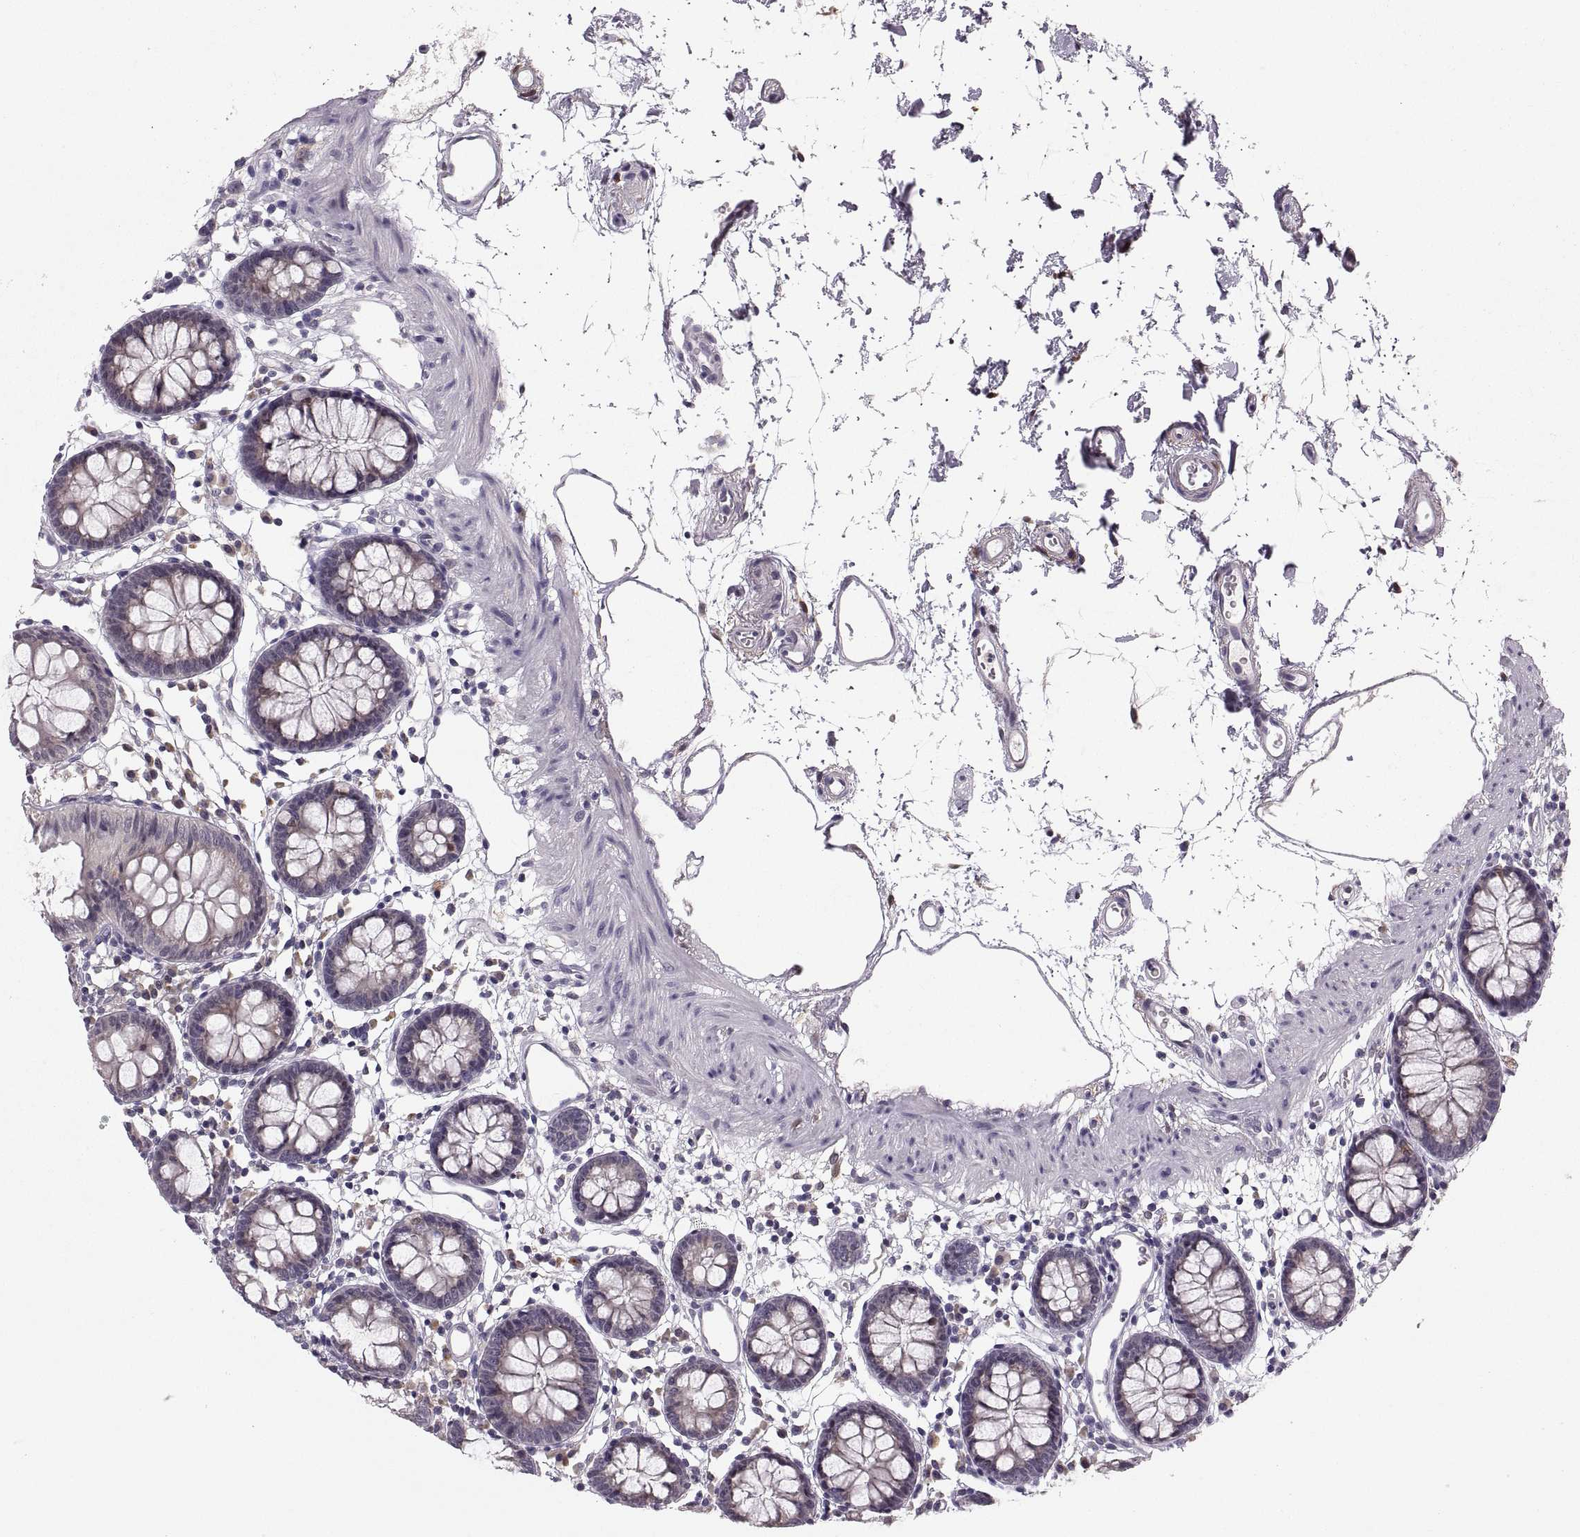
{"staining": {"intensity": "negative", "quantity": "none", "location": "none"}, "tissue": "colon", "cell_type": "Endothelial cells", "image_type": "normal", "snomed": [{"axis": "morphology", "description": "Normal tissue, NOS"}, {"axis": "topography", "description": "Colon"}], "caption": "DAB immunohistochemical staining of unremarkable colon reveals no significant positivity in endothelial cells.", "gene": "ADH6", "patient": {"sex": "female", "age": 84}}